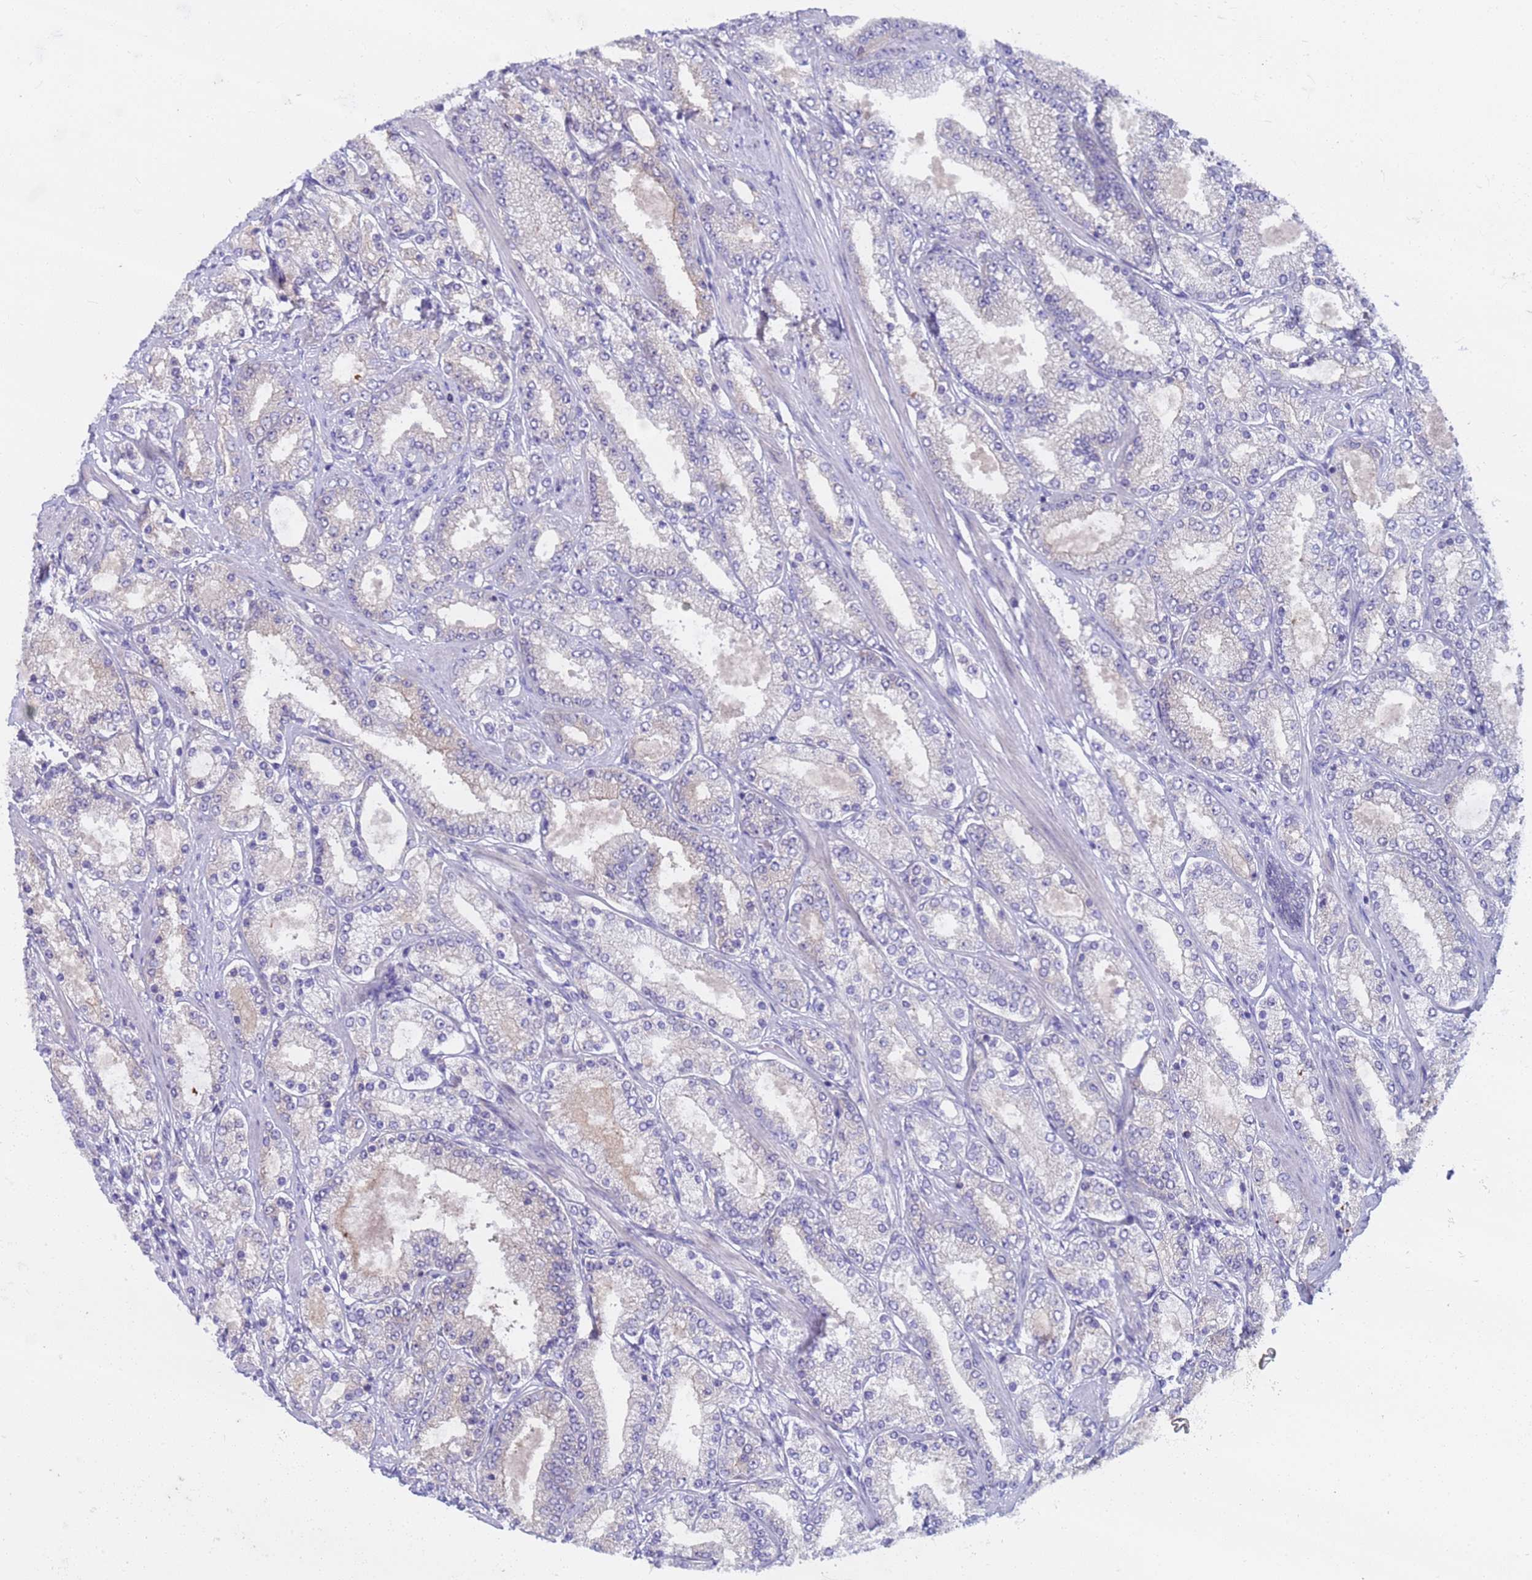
{"staining": {"intensity": "negative", "quantity": "none", "location": "none"}, "tissue": "prostate cancer", "cell_type": "Tumor cells", "image_type": "cancer", "snomed": [{"axis": "morphology", "description": "Adenocarcinoma, High grade"}, {"axis": "topography", "description": "Prostate"}], "caption": "Image shows no significant protein expression in tumor cells of prostate adenocarcinoma (high-grade).", "gene": "CAPN7", "patient": {"sex": "male", "age": 68}}